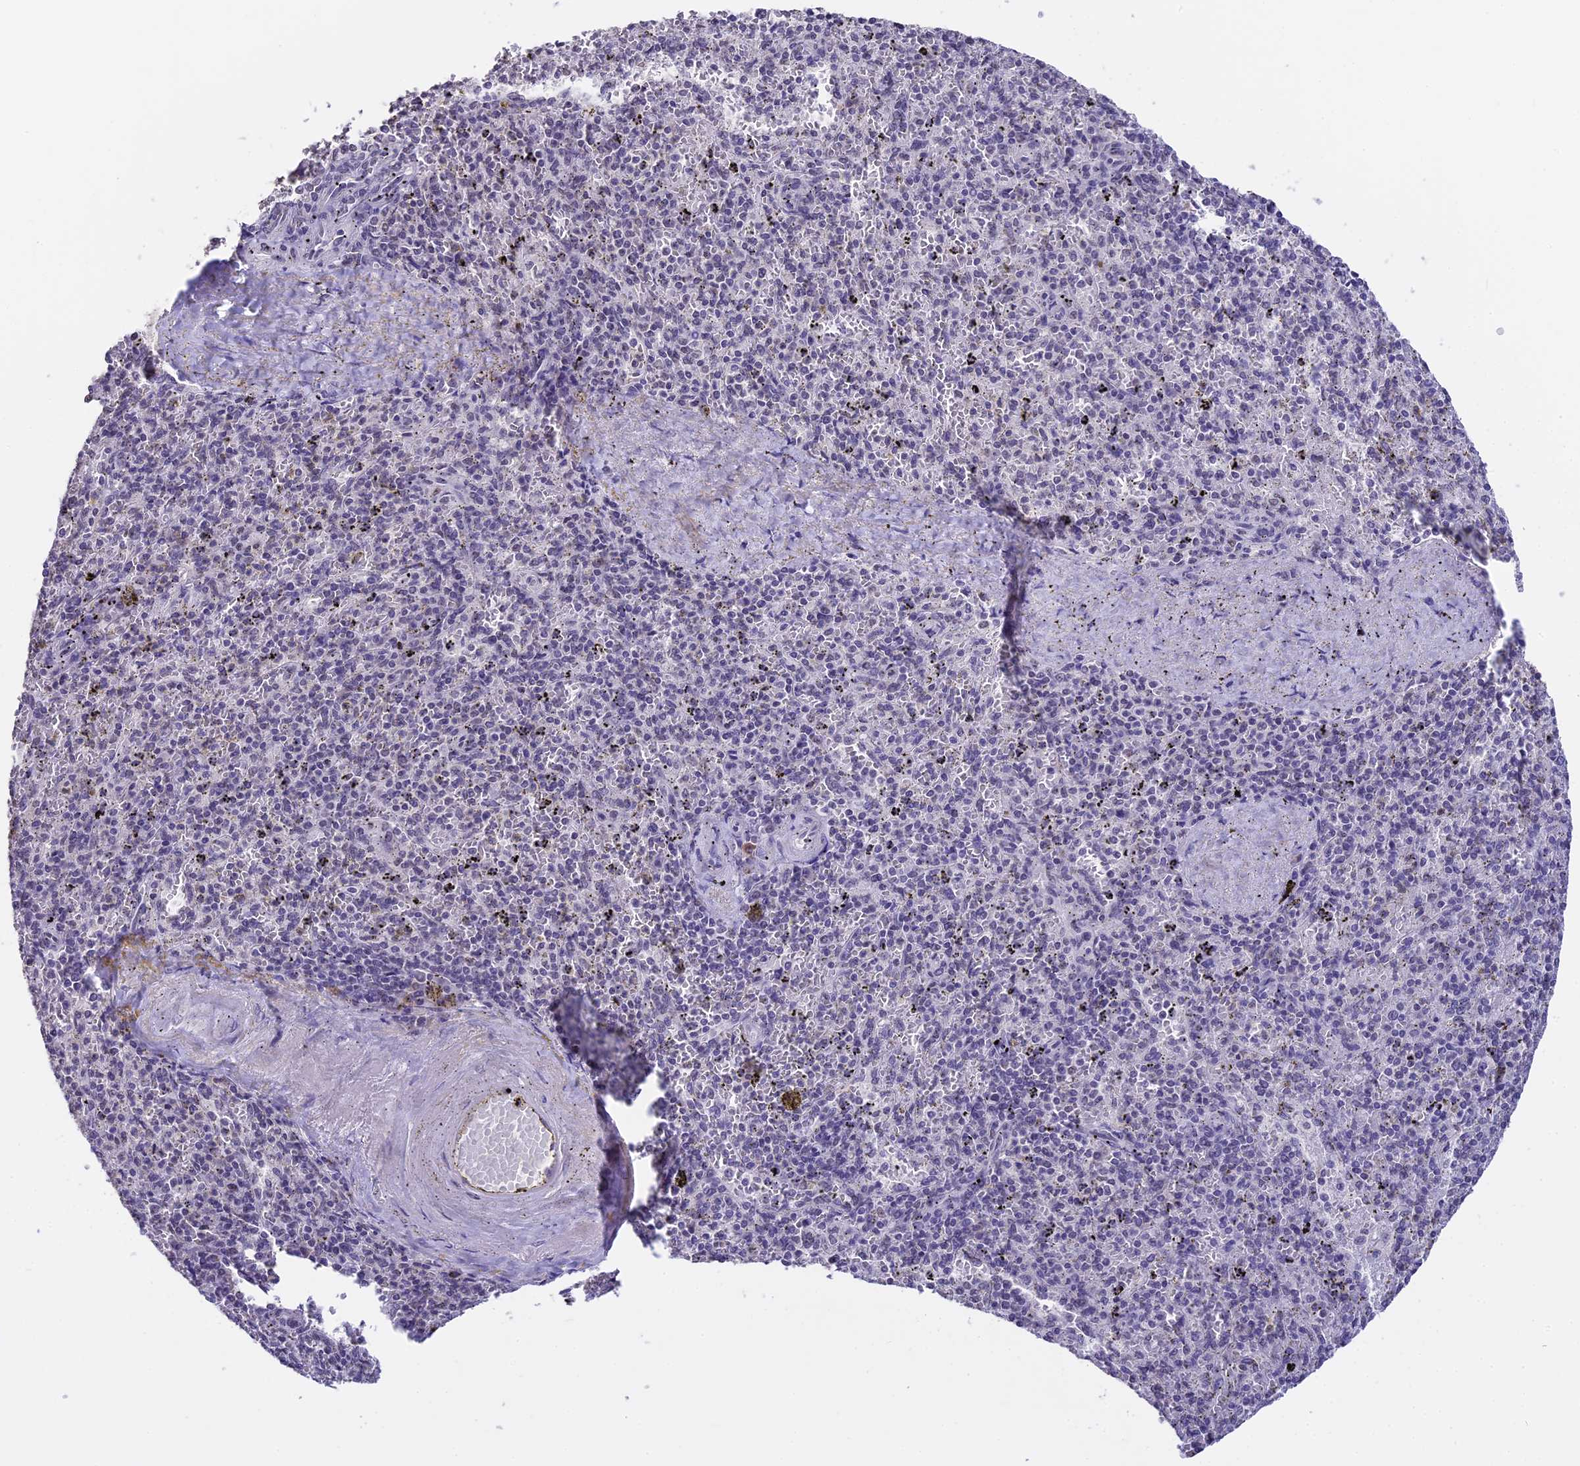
{"staining": {"intensity": "negative", "quantity": "none", "location": "none"}, "tissue": "spleen", "cell_type": "Cells in red pulp", "image_type": "normal", "snomed": [{"axis": "morphology", "description": "Normal tissue, NOS"}, {"axis": "topography", "description": "Spleen"}], "caption": "The immunohistochemistry photomicrograph has no significant positivity in cells in red pulp of spleen.", "gene": "SETD2", "patient": {"sex": "male", "age": 82}}